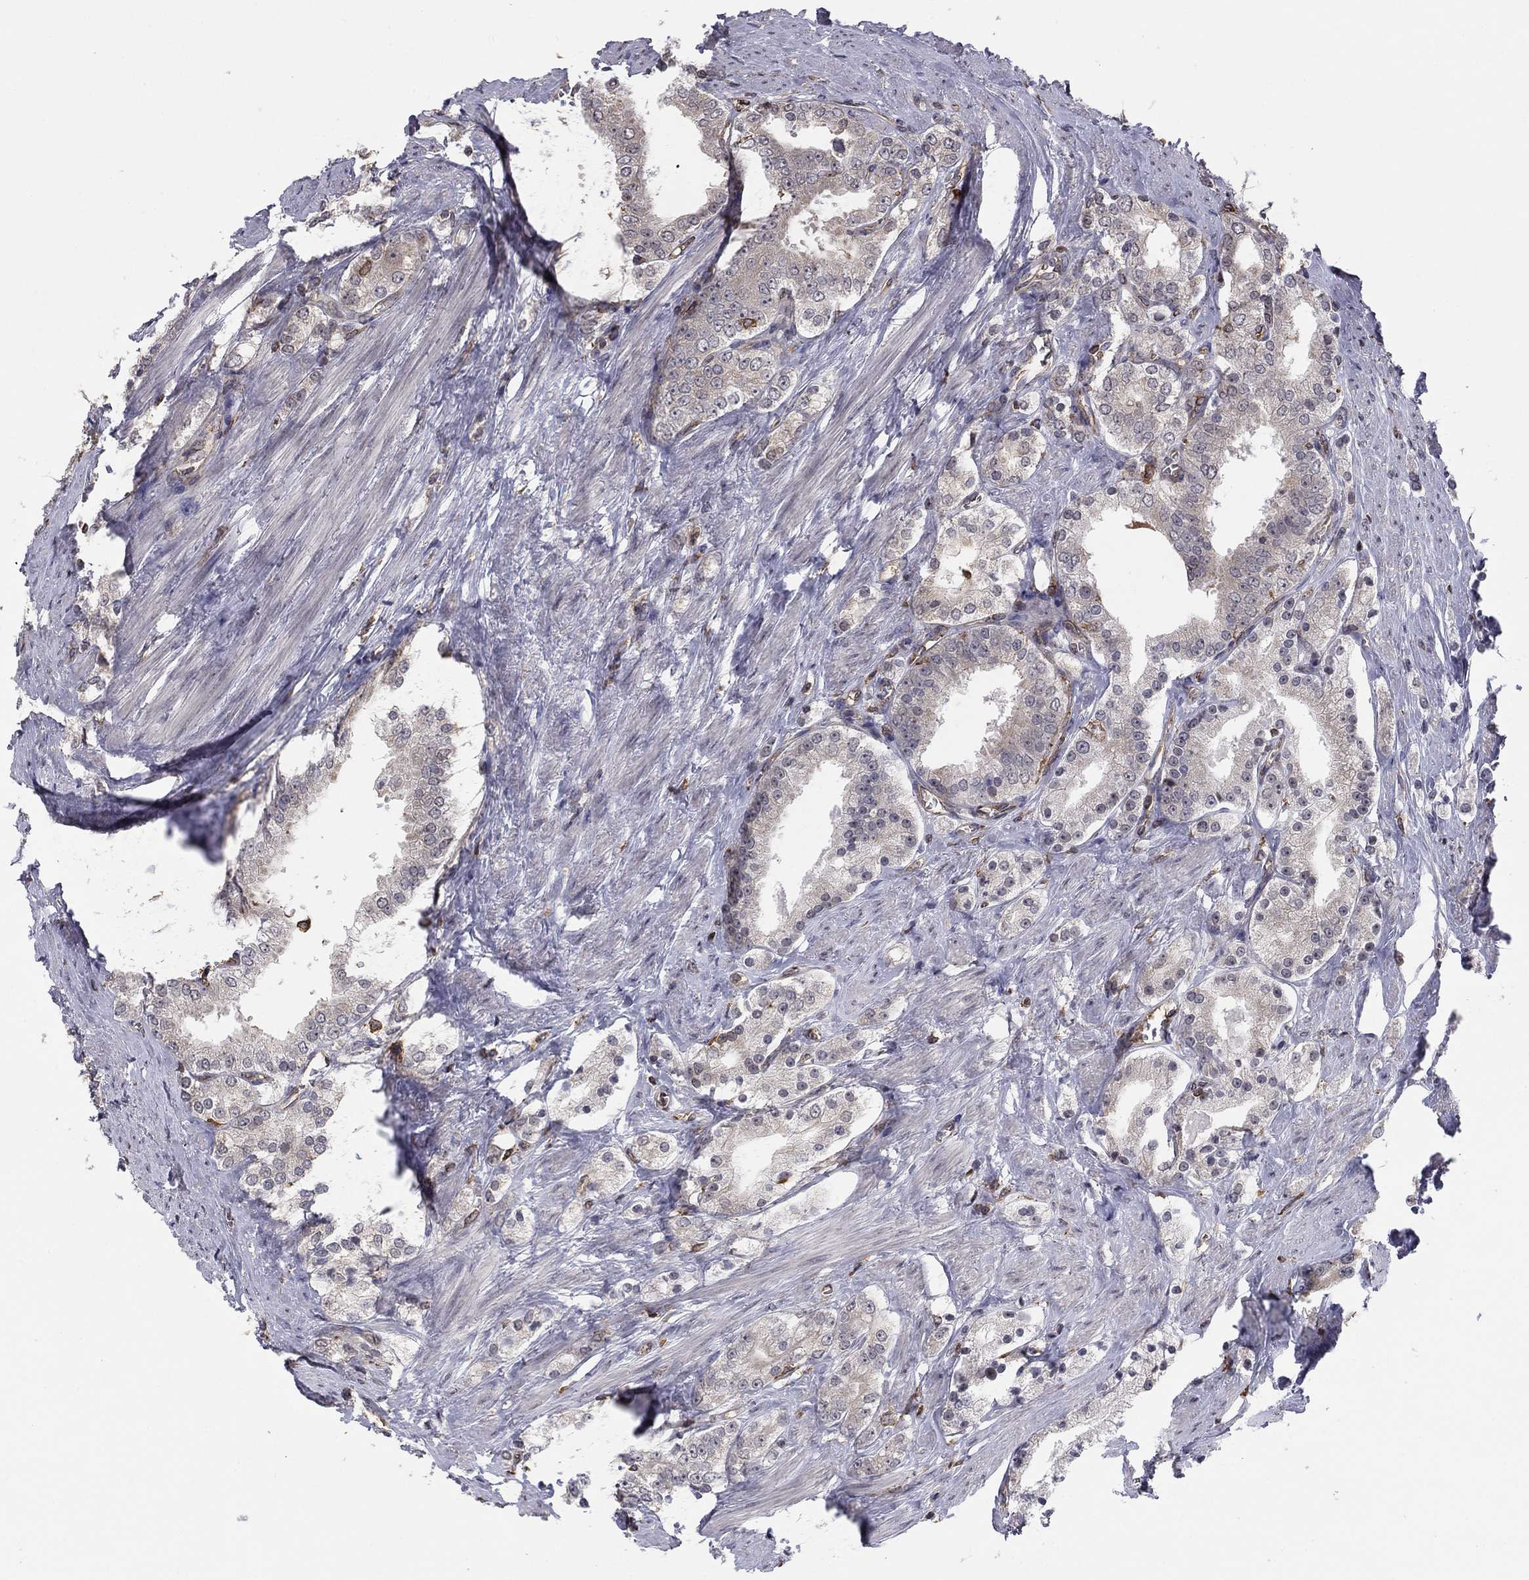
{"staining": {"intensity": "negative", "quantity": "none", "location": "none"}, "tissue": "prostate cancer", "cell_type": "Tumor cells", "image_type": "cancer", "snomed": [{"axis": "morphology", "description": "Adenocarcinoma, NOS"}, {"axis": "topography", "description": "Prostate and seminal vesicle, NOS"}, {"axis": "topography", "description": "Prostate"}], "caption": "This photomicrograph is of adenocarcinoma (prostate) stained with immunohistochemistry (IHC) to label a protein in brown with the nuclei are counter-stained blue. There is no positivity in tumor cells.", "gene": "PLCB2", "patient": {"sex": "male", "age": 67}}